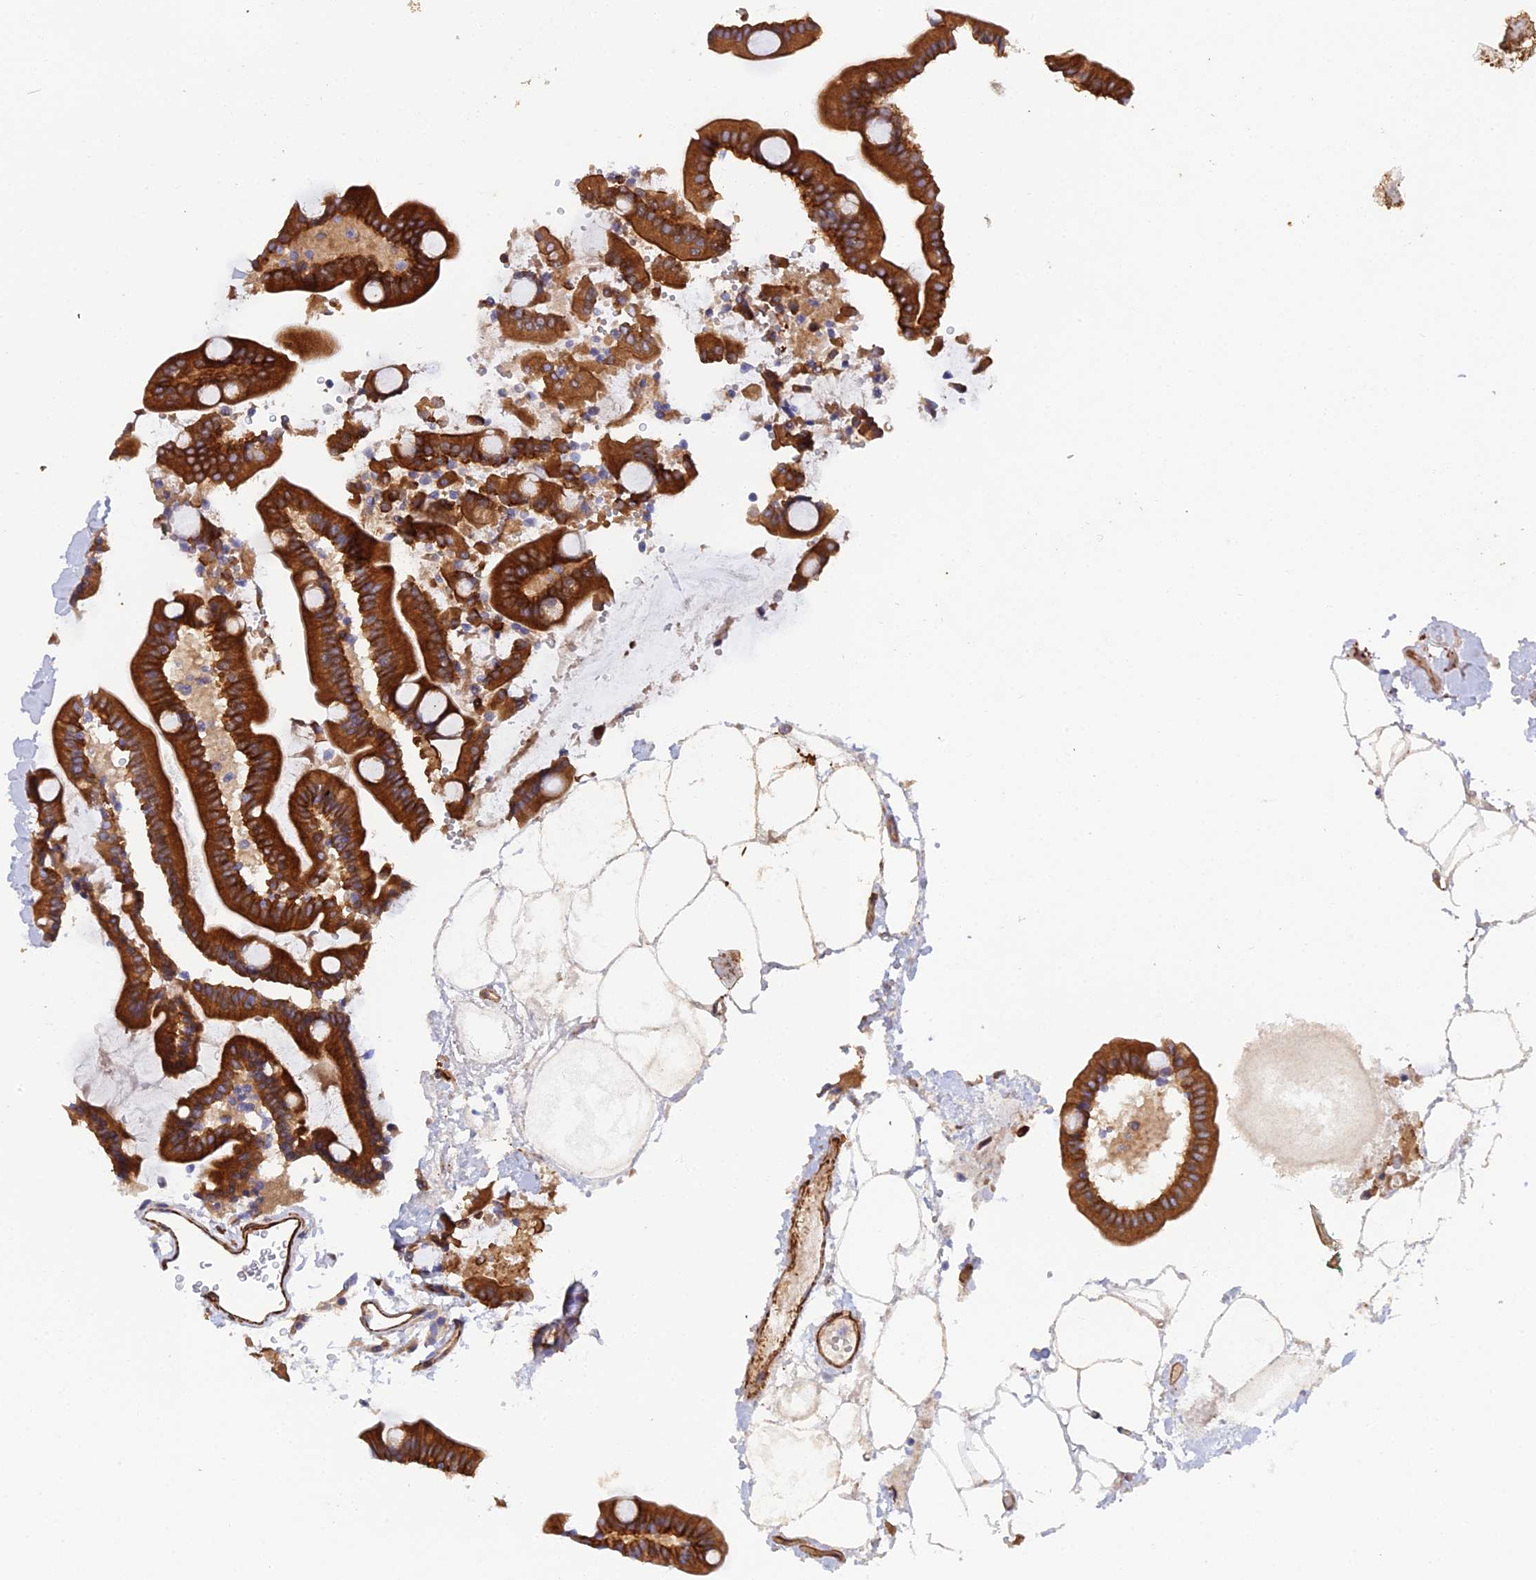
{"staining": {"intensity": "strong", "quantity": ">75%", "location": "cytoplasmic/membranous"}, "tissue": "duodenum", "cell_type": "Glandular cells", "image_type": "normal", "snomed": [{"axis": "morphology", "description": "Normal tissue, NOS"}, {"axis": "topography", "description": "Duodenum"}], "caption": "Protein analysis of unremarkable duodenum shows strong cytoplasmic/membranous positivity in approximately >75% of glandular cells.", "gene": "RALGAPA2", "patient": {"sex": "male", "age": 54}}